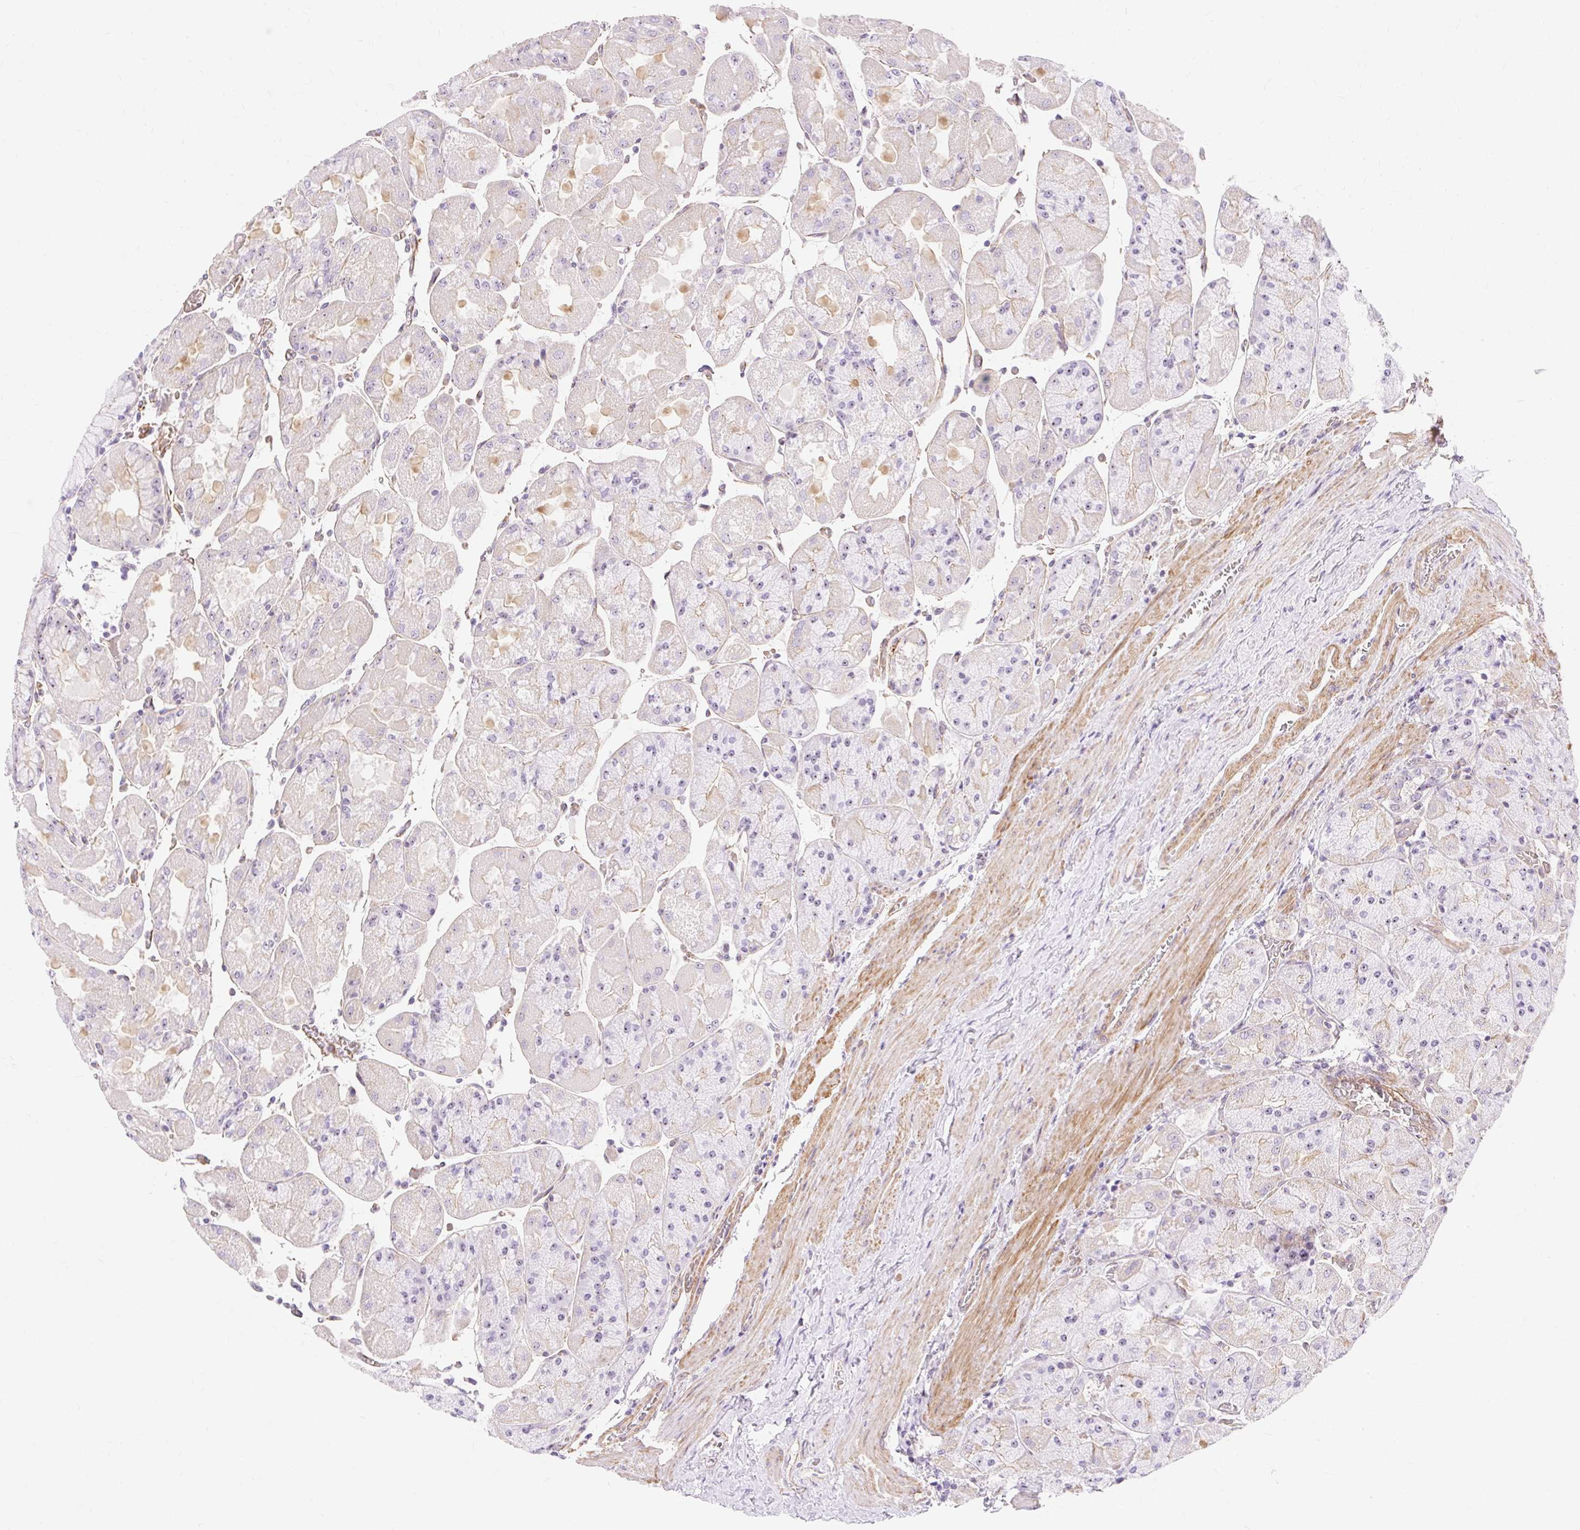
{"staining": {"intensity": "weak", "quantity": "<25%", "location": "nuclear"}, "tissue": "stomach", "cell_type": "Glandular cells", "image_type": "normal", "snomed": [{"axis": "morphology", "description": "Normal tissue, NOS"}, {"axis": "topography", "description": "Stomach"}], "caption": "IHC micrograph of normal human stomach stained for a protein (brown), which shows no expression in glandular cells.", "gene": "OBP2A", "patient": {"sex": "female", "age": 61}}